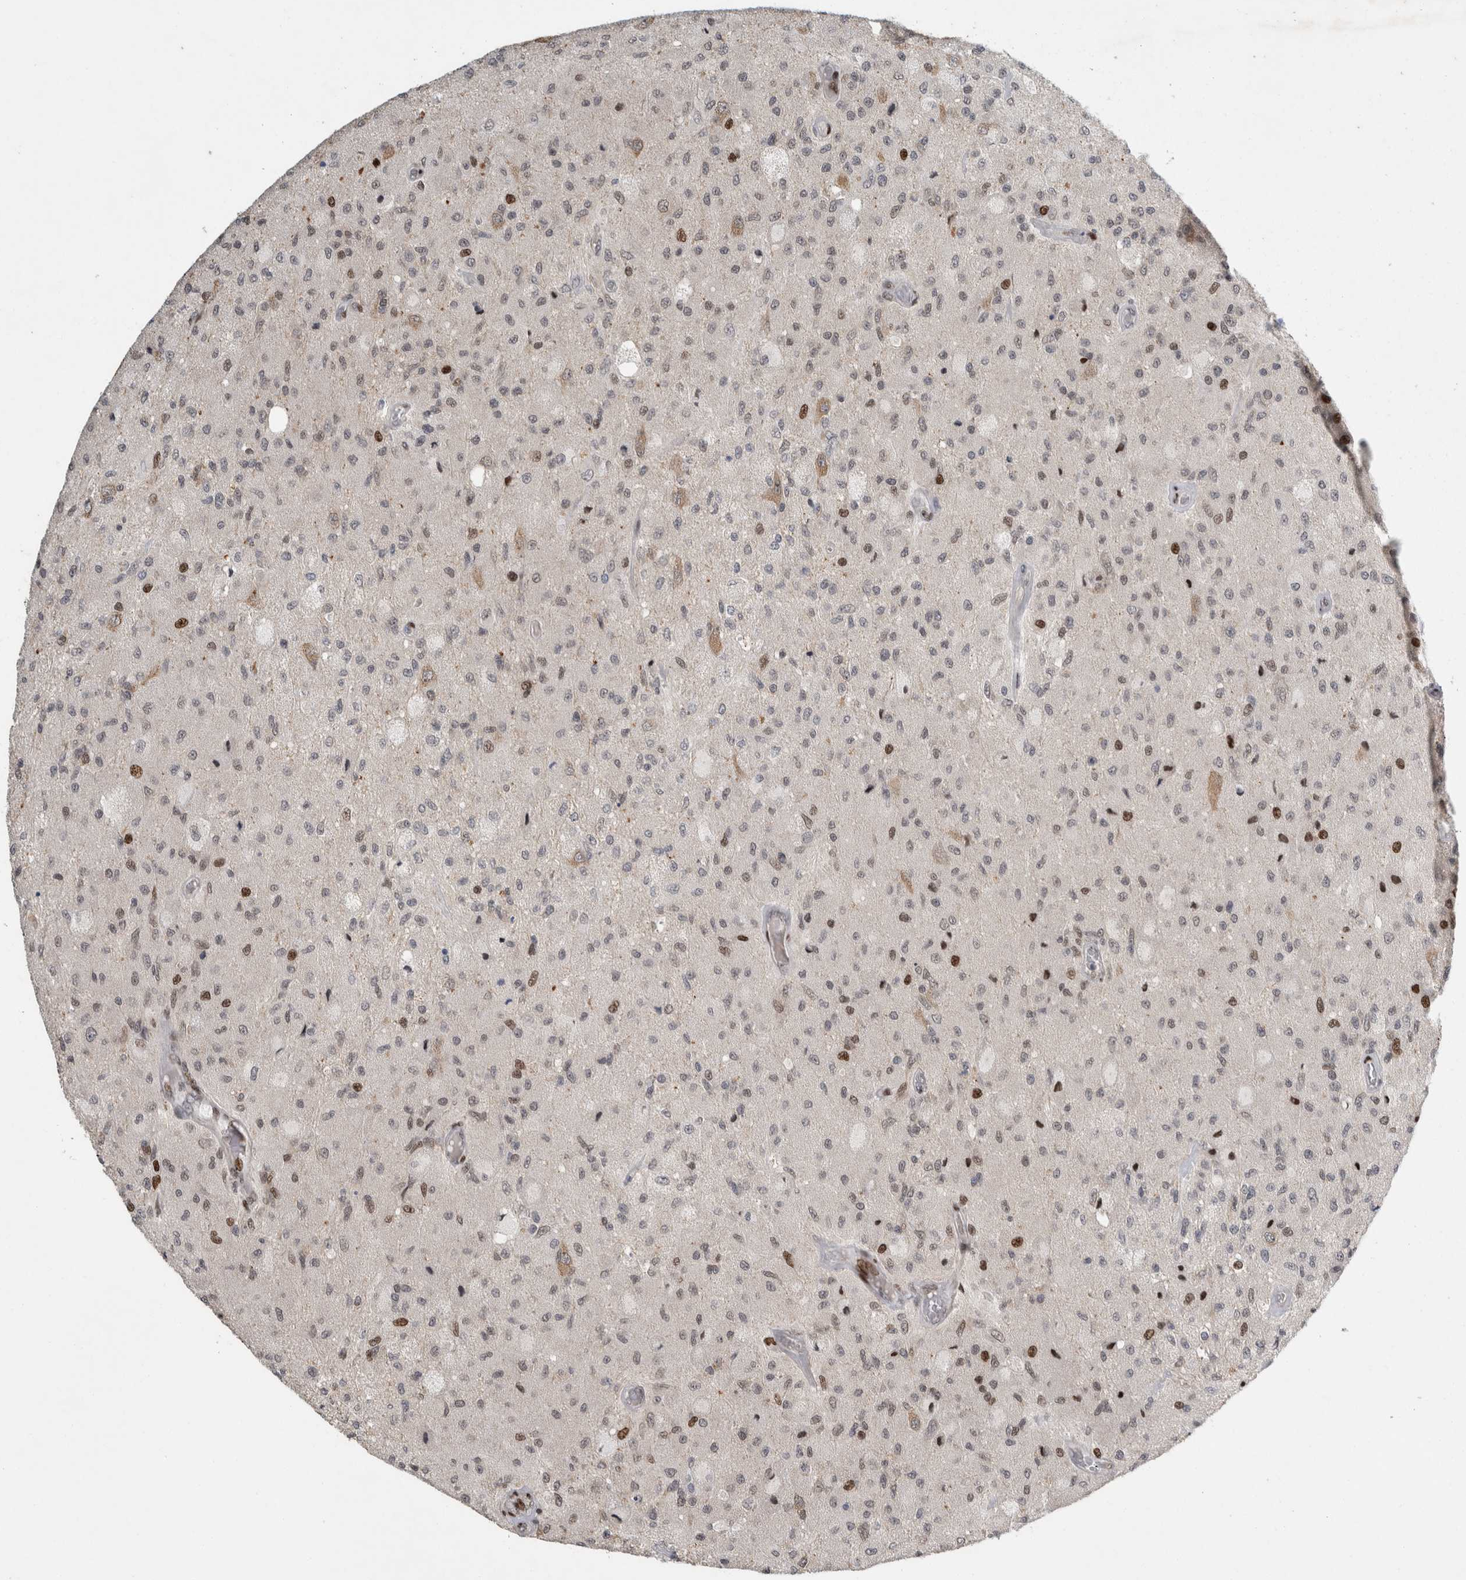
{"staining": {"intensity": "strong", "quantity": "<25%", "location": "nuclear"}, "tissue": "glioma", "cell_type": "Tumor cells", "image_type": "cancer", "snomed": [{"axis": "morphology", "description": "Normal tissue, NOS"}, {"axis": "morphology", "description": "Glioma, malignant, High grade"}, {"axis": "topography", "description": "Cerebral cortex"}], "caption": "IHC of human glioma exhibits medium levels of strong nuclear expression in approximately <25% of tumor cells.", "gene": "C8orf58", "patient": {"sex": "male", "age": 77}}